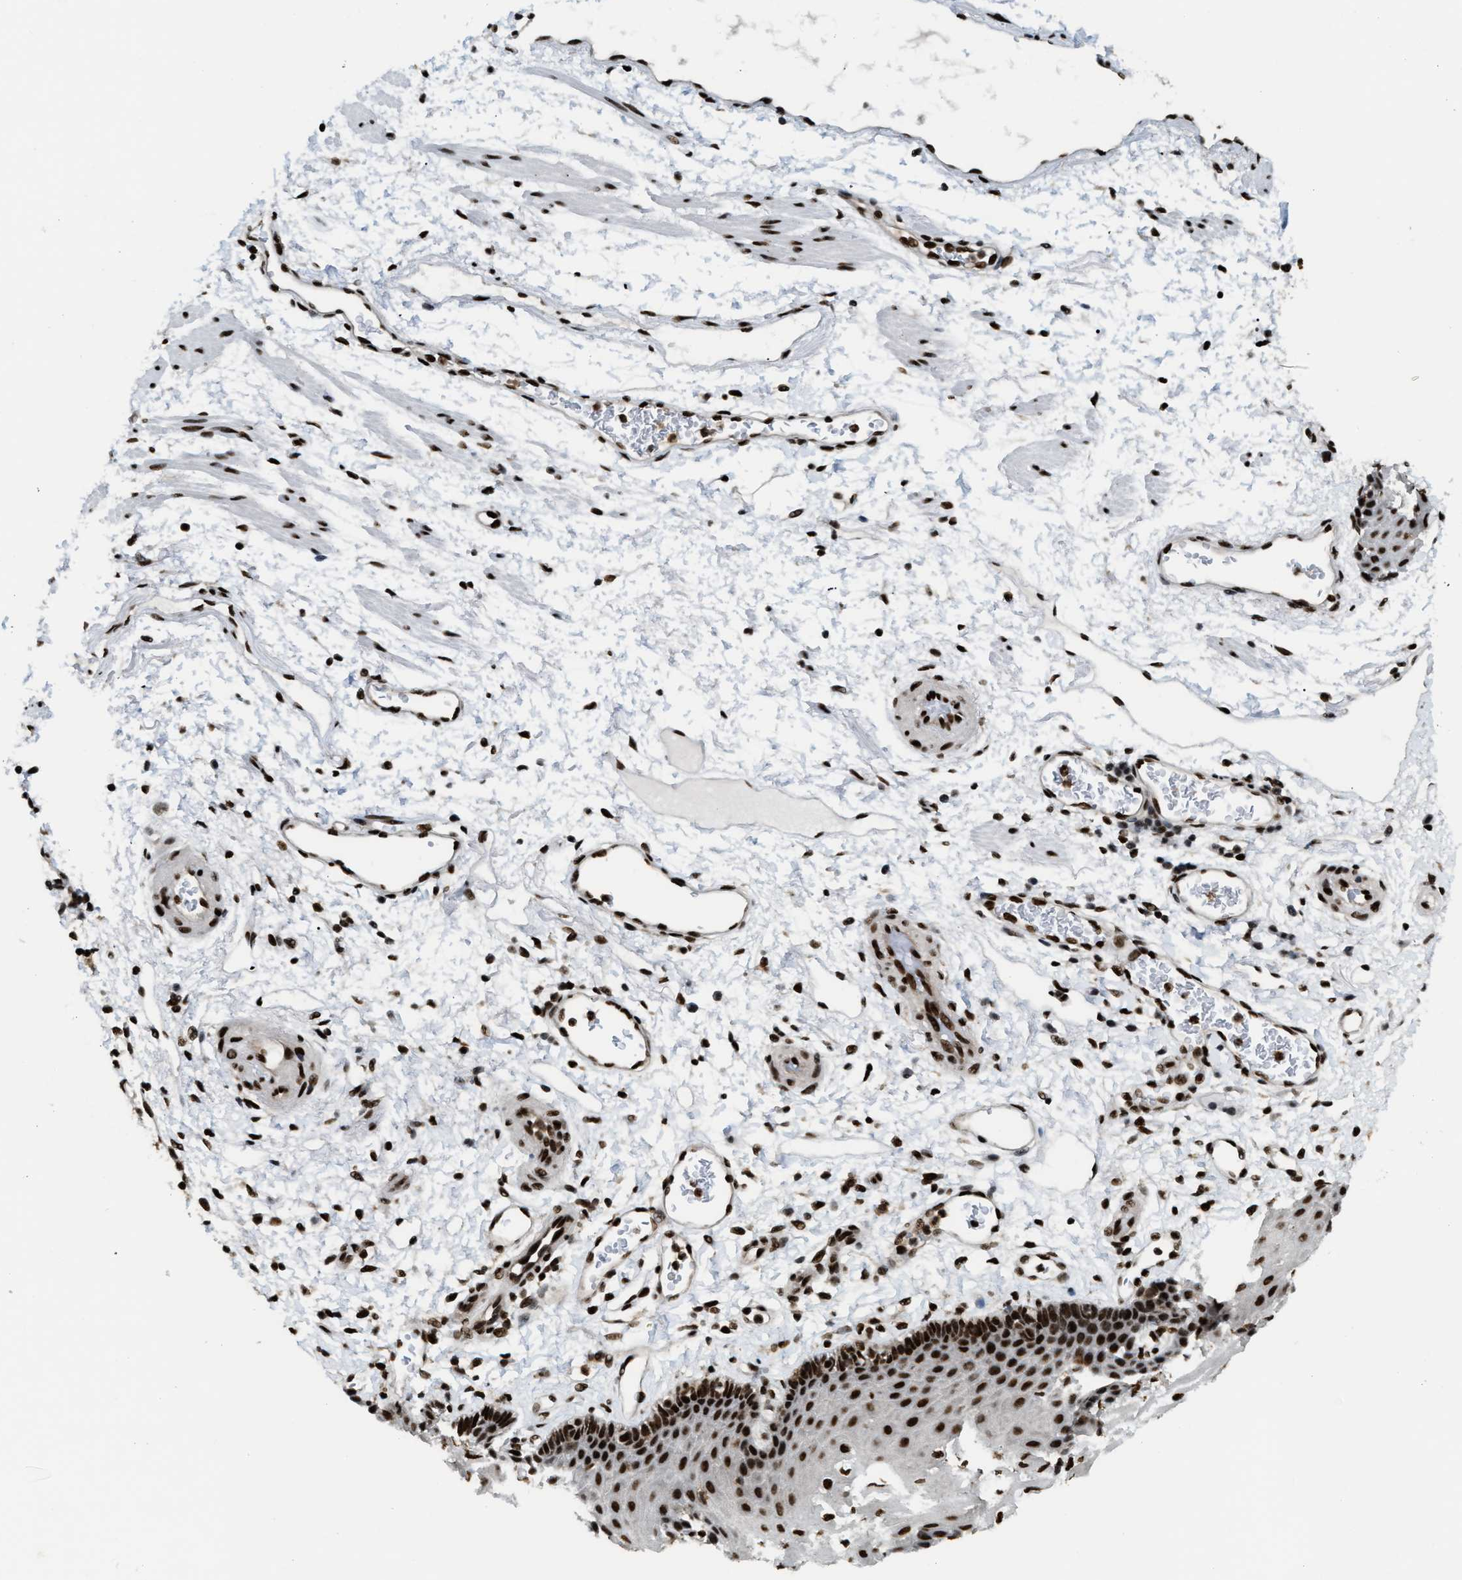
{"staining": {"intensity": "strong", "quantity": ">75%", "location": "nuclear"}, "tissue": "esophagus", "cell_type": "Squamous epithelial cells", "image_type": "normal", "snomed": [{"axis": "morphology", "description": "Normal tissue, NOS"}, {"axis": "topography", "description": "Esophagus"}], "caption": "High-magnification brightfield microscopy of normal esophagus stained with DAB (brown) and counterstained with hematoxylin (blue). squamous epithelial cells exhibit strong nuclear positivity is appreciated in about>75% of cells.", "gene": "NUMA1", "patient": {"sex": "male", "age": 54}}